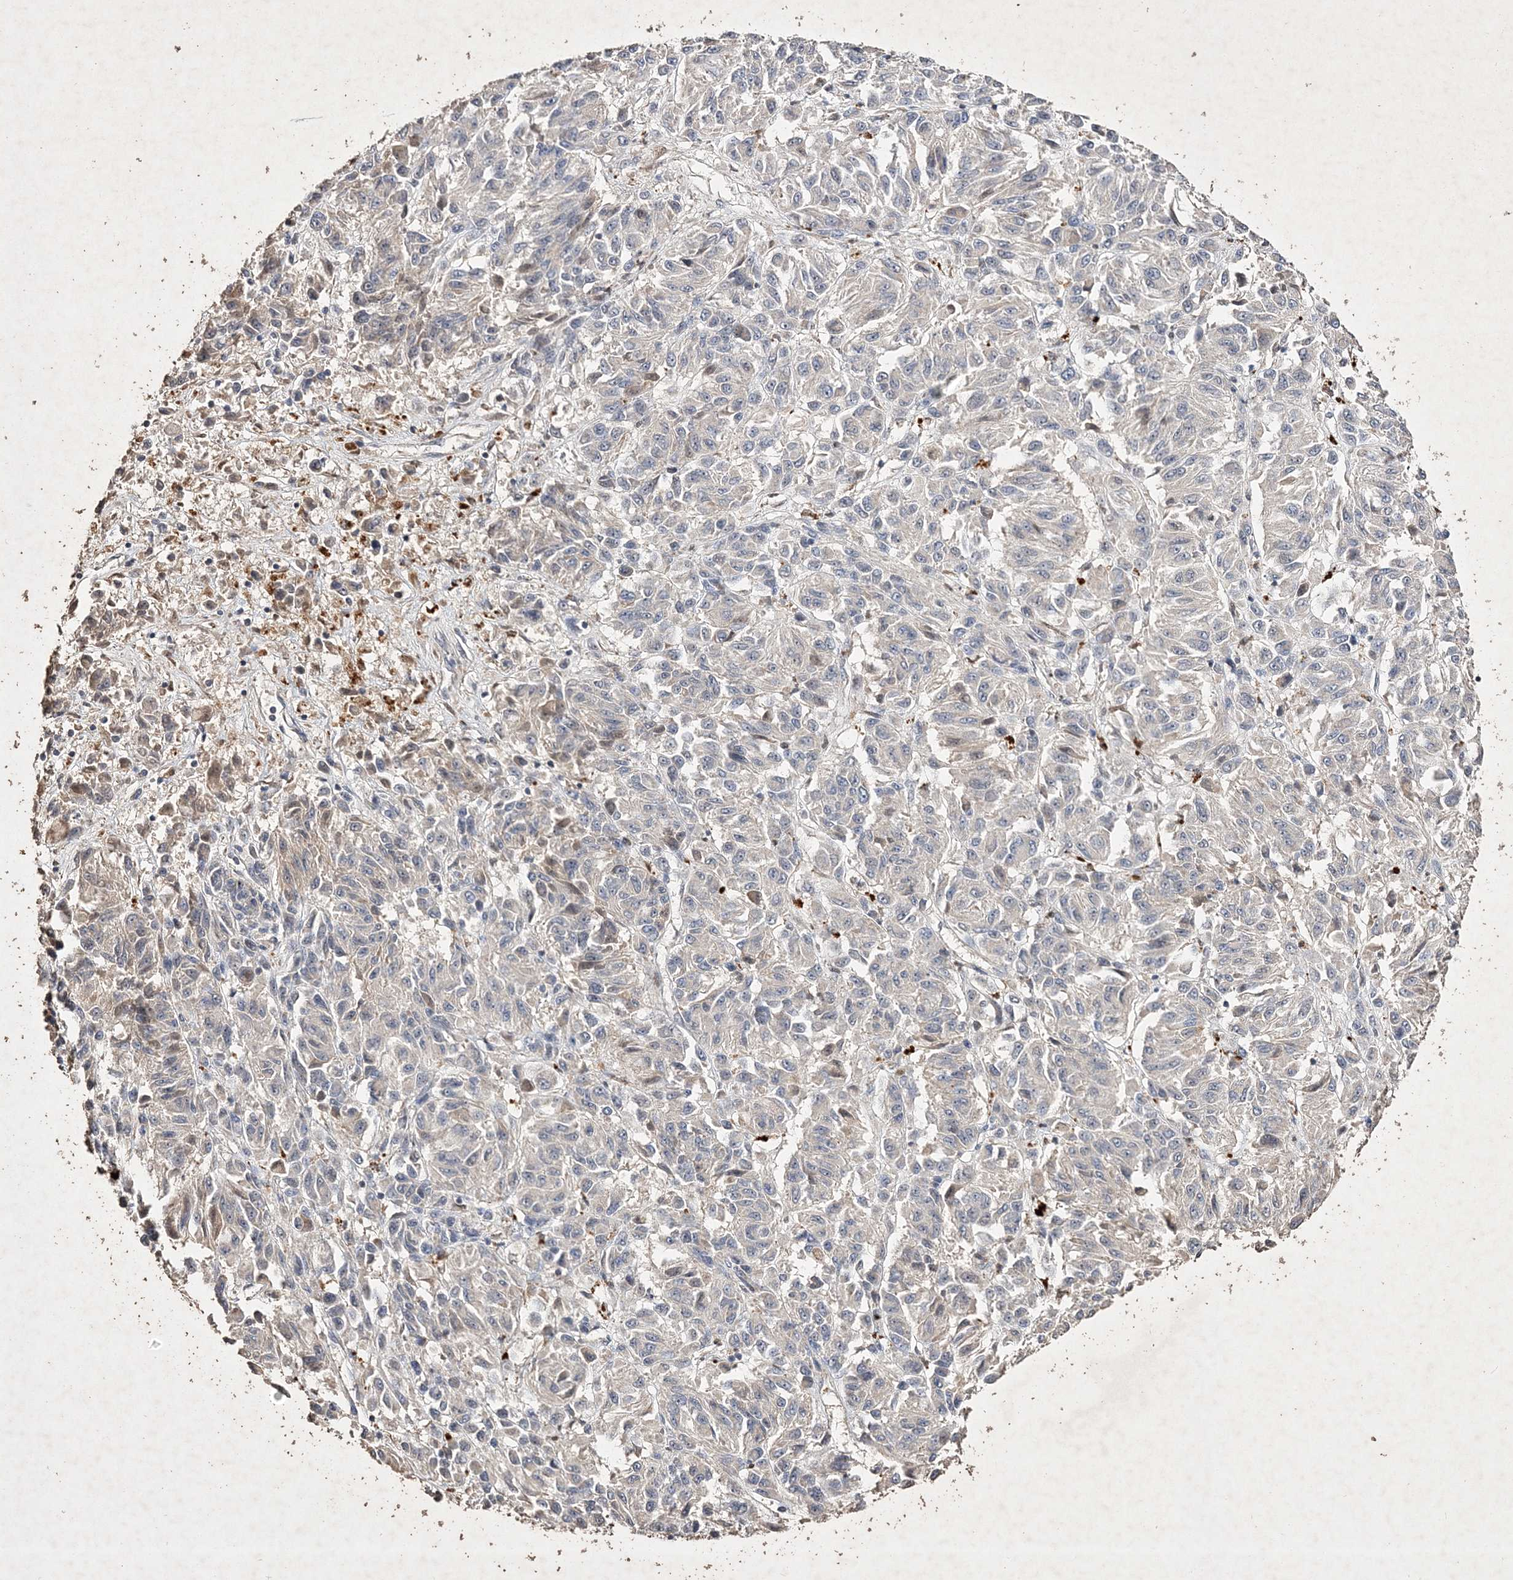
{"staining": {"intensity": "negative", "quantity": "none", "location": "none"}, "tissue": "melanoma", "cell_type": "Tumor cells", "image_type": "cancer", "snomed": [{"axis": "morphology", "description": "Malignant melanoma, Metastatic site"}, {"axis": "topography", "description": "Lung"}], "caption": "The IHC image has no significant staining in tumor cells of malignant melanoma (metastatic site) tissue.", "gene": "C3orf38", "patient": {"sex": "male", "age": 64}}